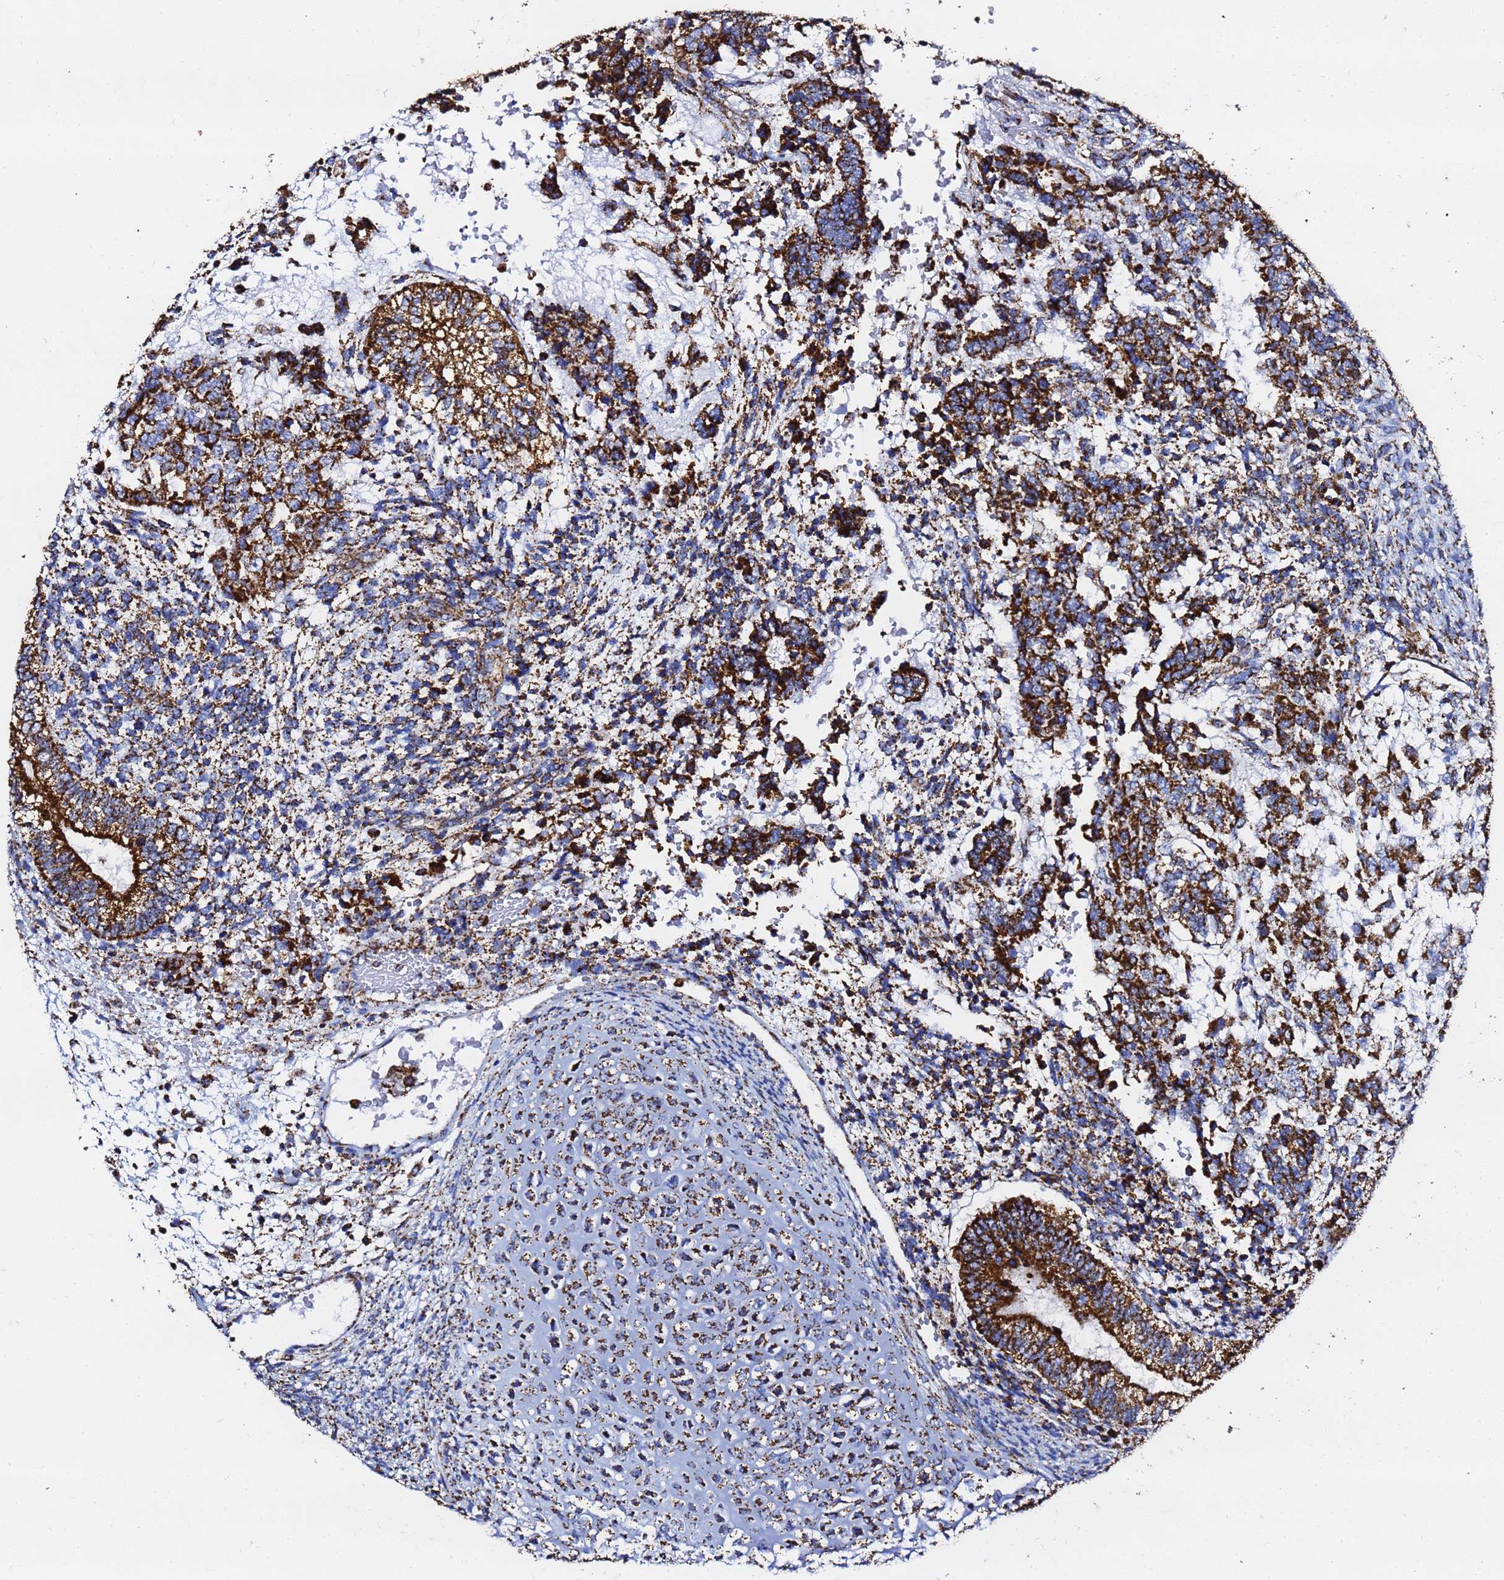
{"staining": {"intensity": "strong", "quantity": ">75%", "location": "cytoplasmic/membranous"}, "tissue": "testis cancer", "cell_type": "Tumor cells", "image_type": "cancer", "snomed": [{"axis": "morphology", "description": "Carcinoma, Embryonal, NOS"}, {"axis": "topography", "description": "Testis"}], "caption": "Protein staining reveals strong cytoplasmic/membranous expression in approximately >75% of tumor cells in testis cancer (embryonal carcinoma).", "gene": "PHB2", "patient": {"sex": "male", "age": 23}}